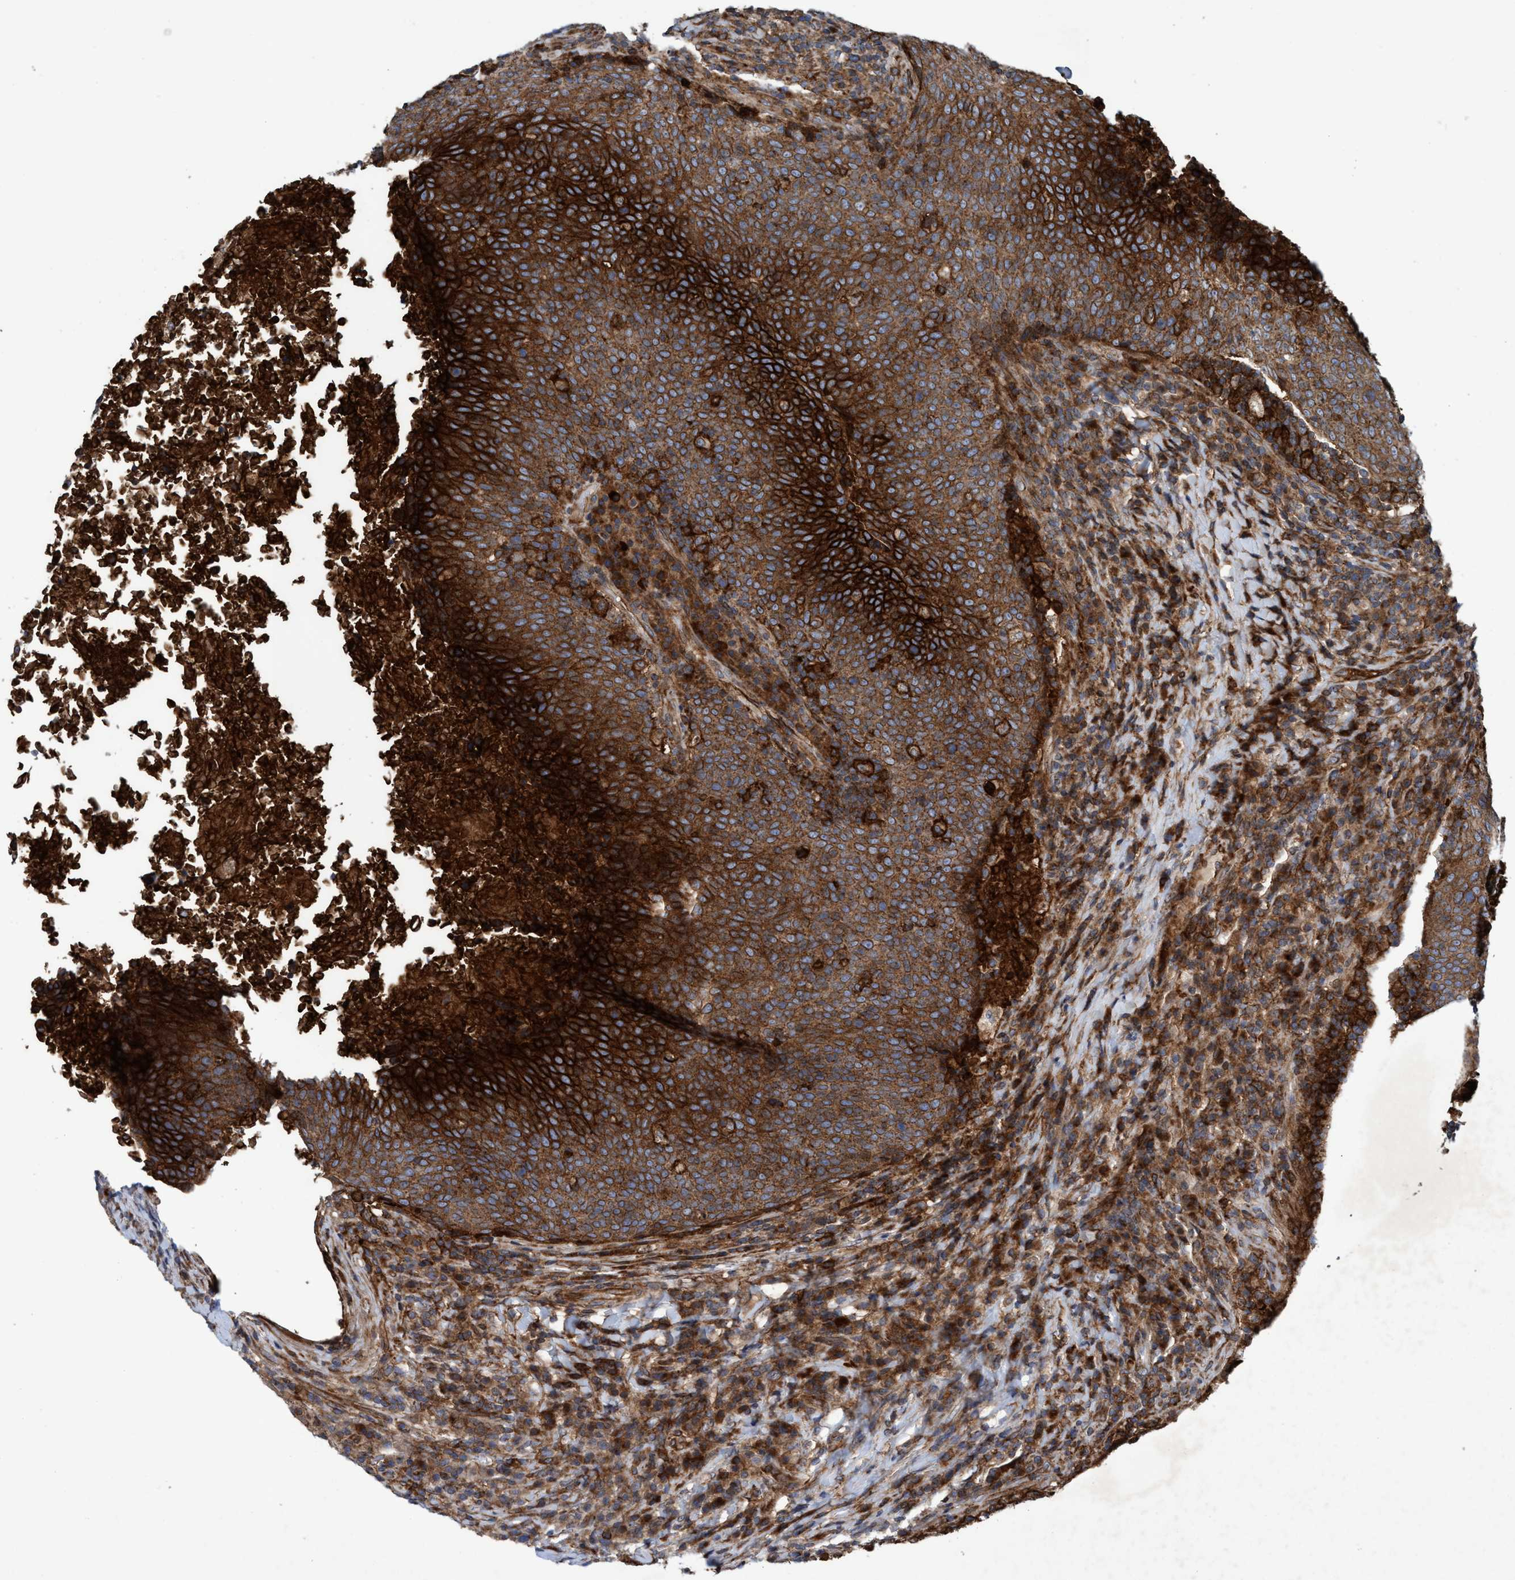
{"staining": {"intensity": "strong", "quantity": ">75%", "location": "cytoplasmic/membranous"}, "tissue": "head and neck cancer", "cell_type": "Tumor cells", "image_type": "cancer", "snomed": [{"axis": "morphology", "description": "Squamous cell carcinoma, NOS"}, {"axis": "morphology", "description": "Squamous cell carcinoma, metastatic, NOS"}, {"axis": "topography", "description": "Lymph node"}, {"axis": "topography", "description": "Head-Neck"}], "caption": "DAB (3,3'-diaminobenzidine) immunohistochemical staining of squamous cell carcinoma (head and neck) exhibits strong cytoplasmic/membranous protein staining in about >75% of tumor cells.", "gene": "SLC16A3", "patient": {"sex": "male", "age": 62}}